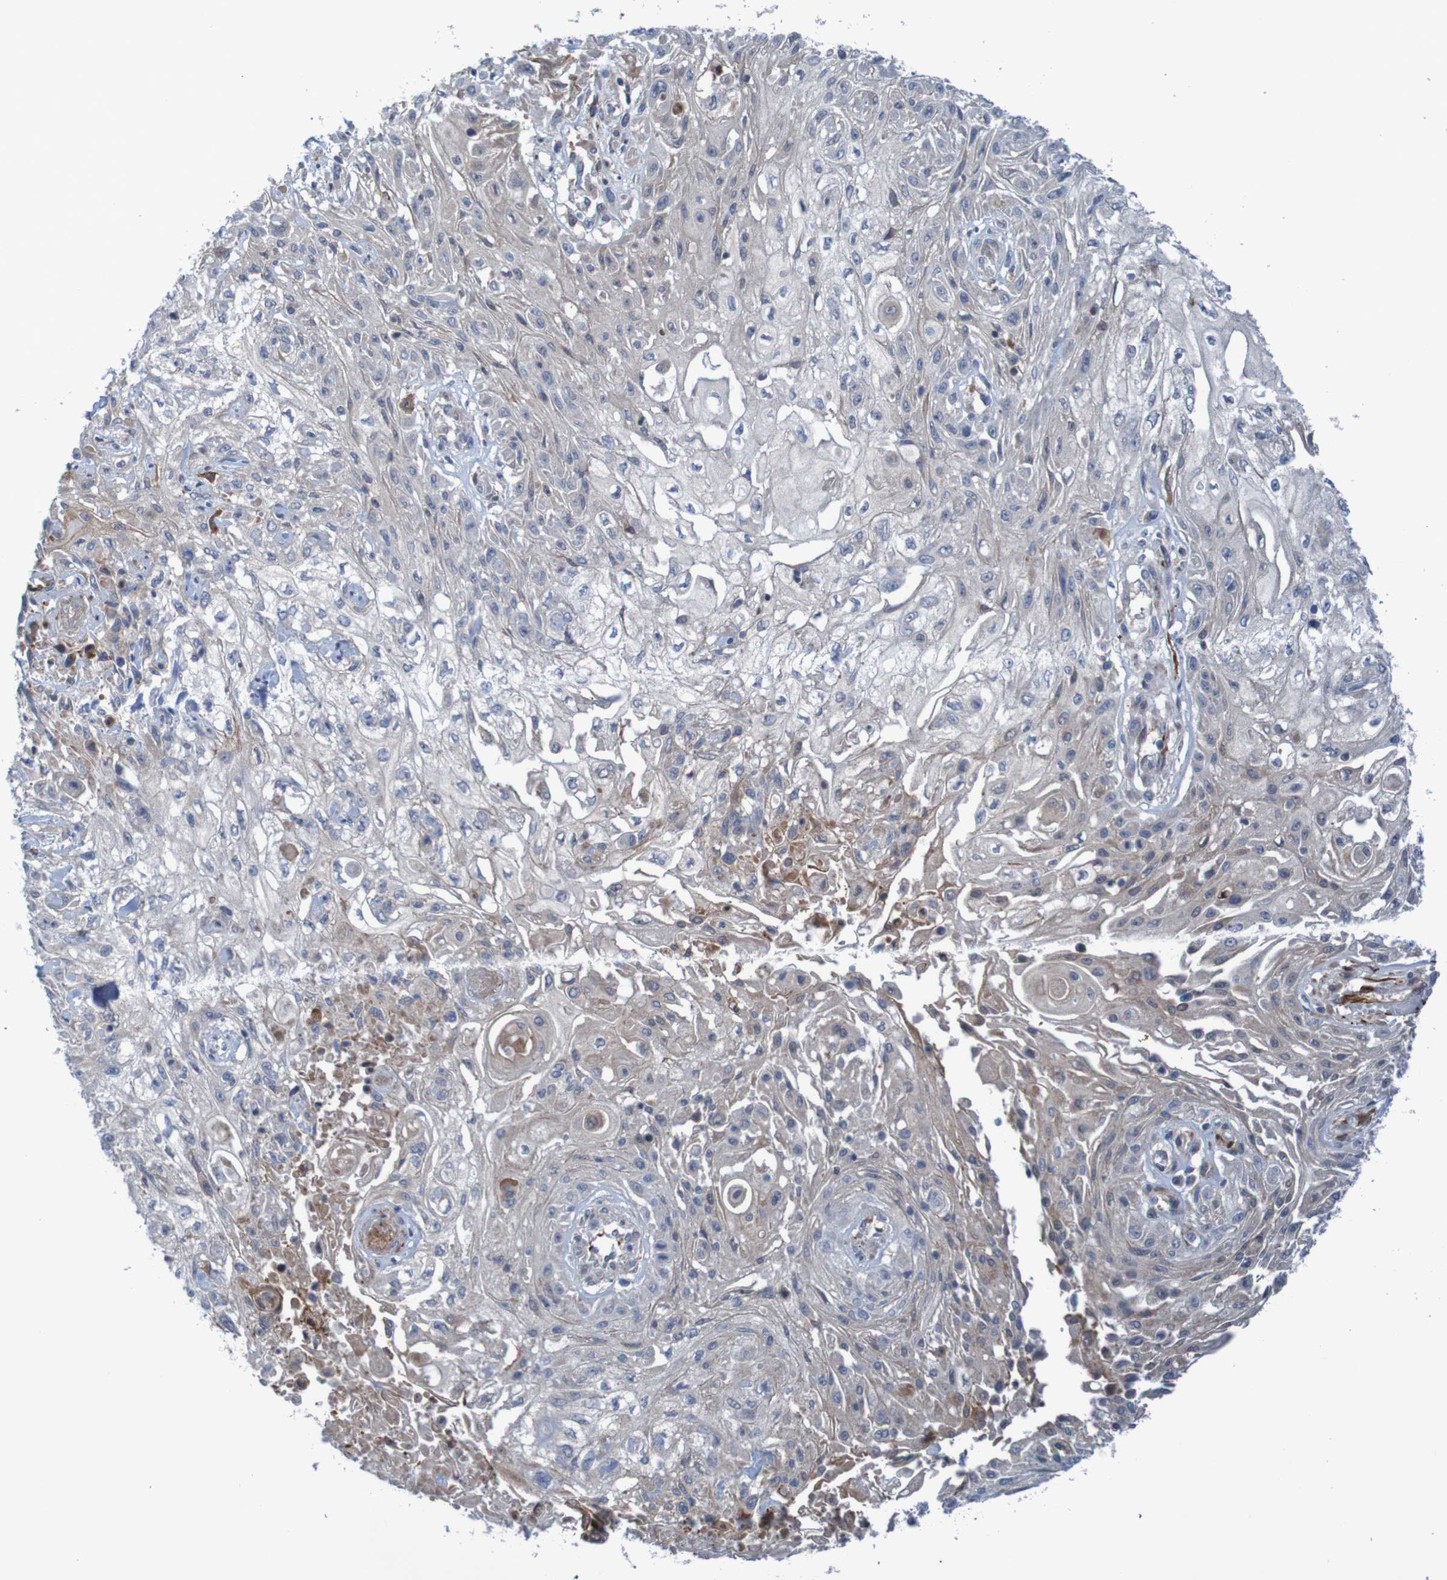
{"staining": {"intensity": "weak", "quantity": "25%-75%", "location": "cytoplasmic/membranous"}, "tissue": "skin cancer", "cell_type": "Tumor cells", "image_type": "cancer", "snomed": [{"axis": "morphology", "description": "Squamous cell carcinoma, NOS"}, {"axis": "topography", "description": "Skin"}], "caption": "Skin cancer (squamous cell carcinoma) stained with DAB immunohistochemistry (IHC) displays low levels of weak cytoplasmic/membranous staining in about 25%-75% of tumor cells. (Brightfield microscopy of DAB IHC at high magnification).", "gene": "ANGPT4", "patient": {"sex": "male", "age": 75}}